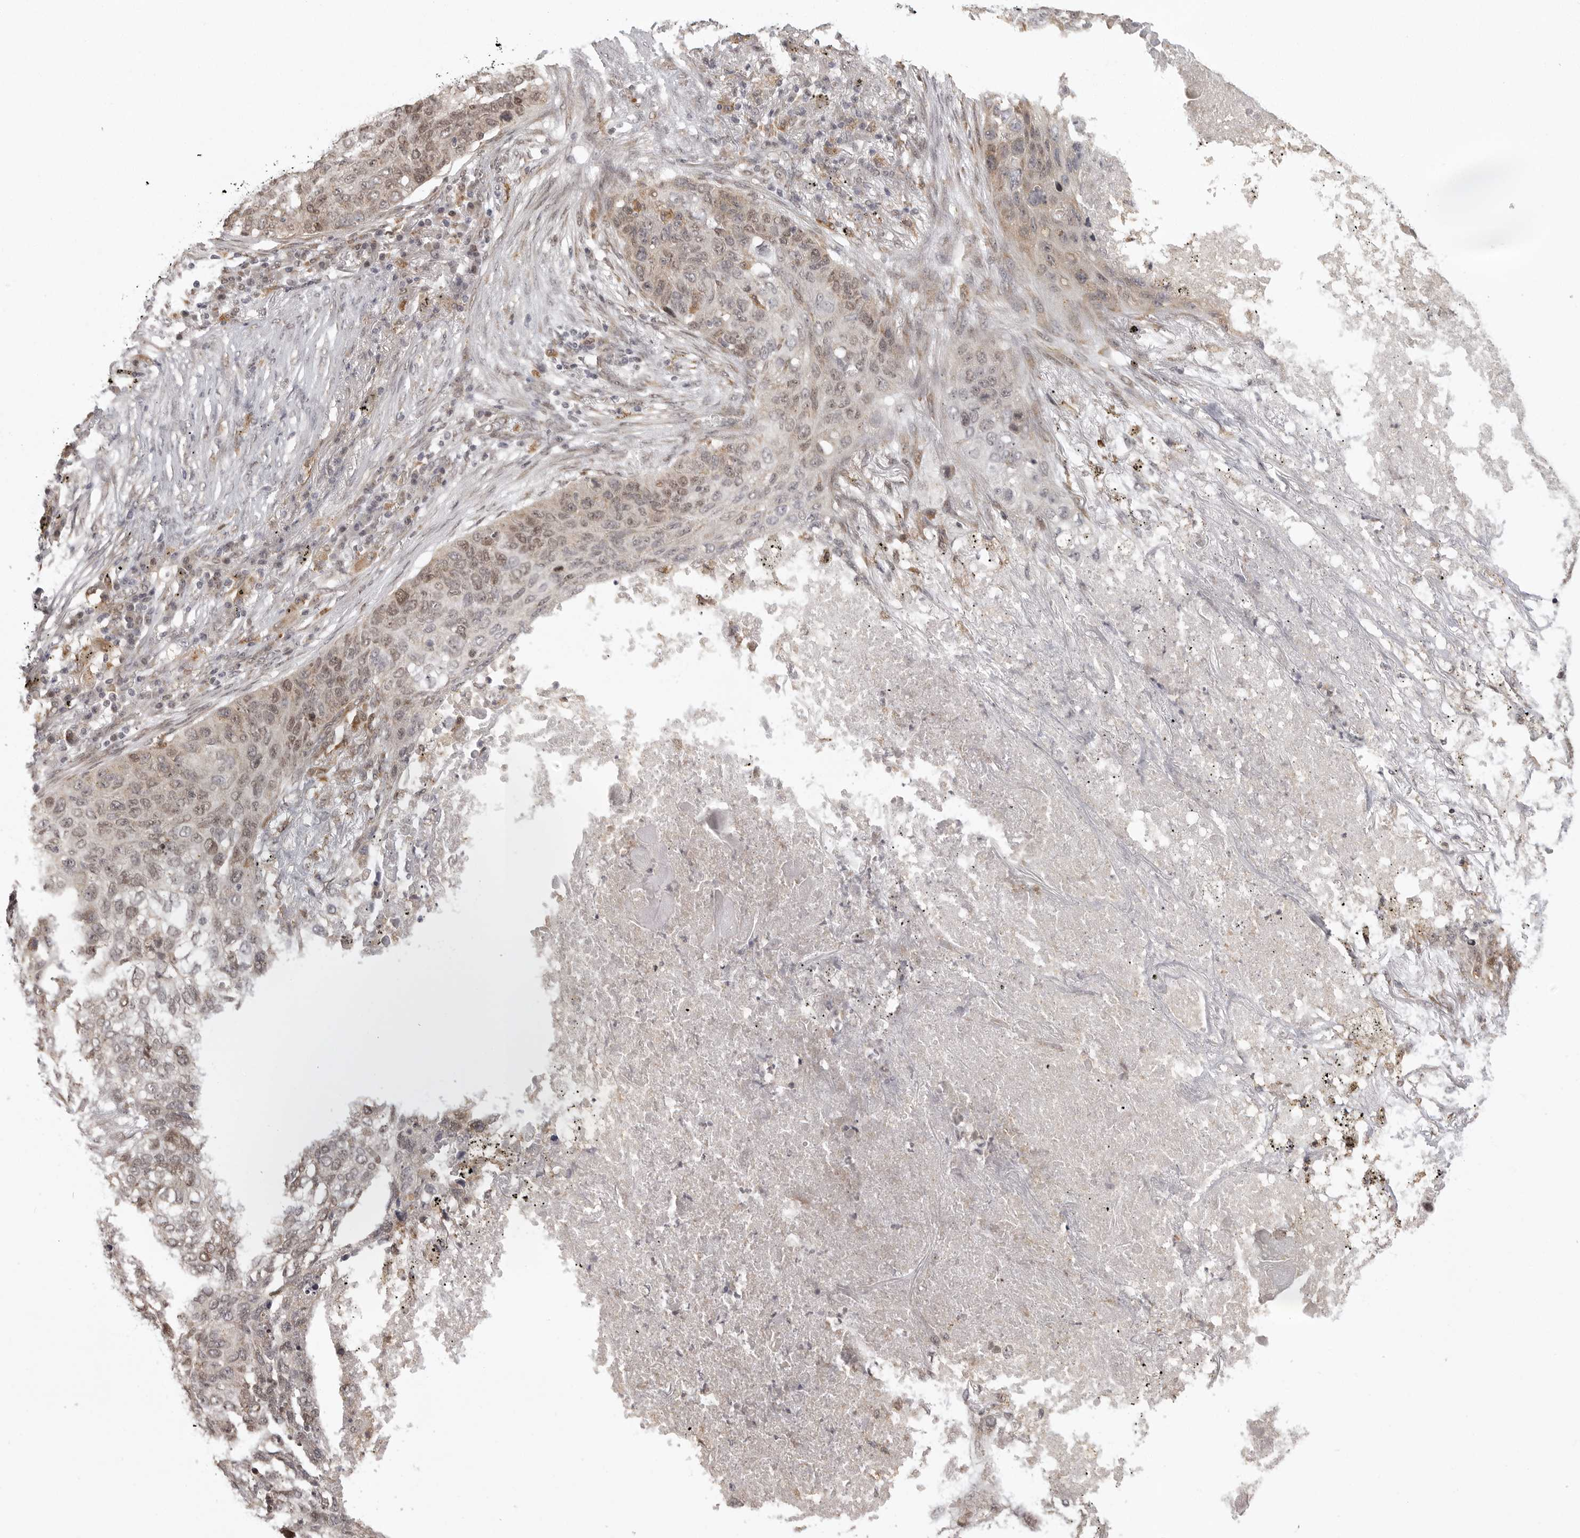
{"staining": {"intensity": "weak", "quantity": "25%-75%", "location": "nuclear"}, "tissue": "lung cancer", "cell_type": "Tumor cells", "image_type": "cancer", "snomed": [{"axis": "morphology", "description": "Squamous cell carcinoma, NOS"}, {"axis": "topography", "description": "Lung"}], "caption": "Immunohistochemical staining of lung squamous cell carcinoma shows weak nuclear protein positivity in approximately 25%-75% of tumor cells. (DAB (3,3'-diaminobenzidine) IHC, brown staining for protein, blue staining for nuclei).", "gene": "ISG20L2", "patient": {"sex": "female", "age": 63}}